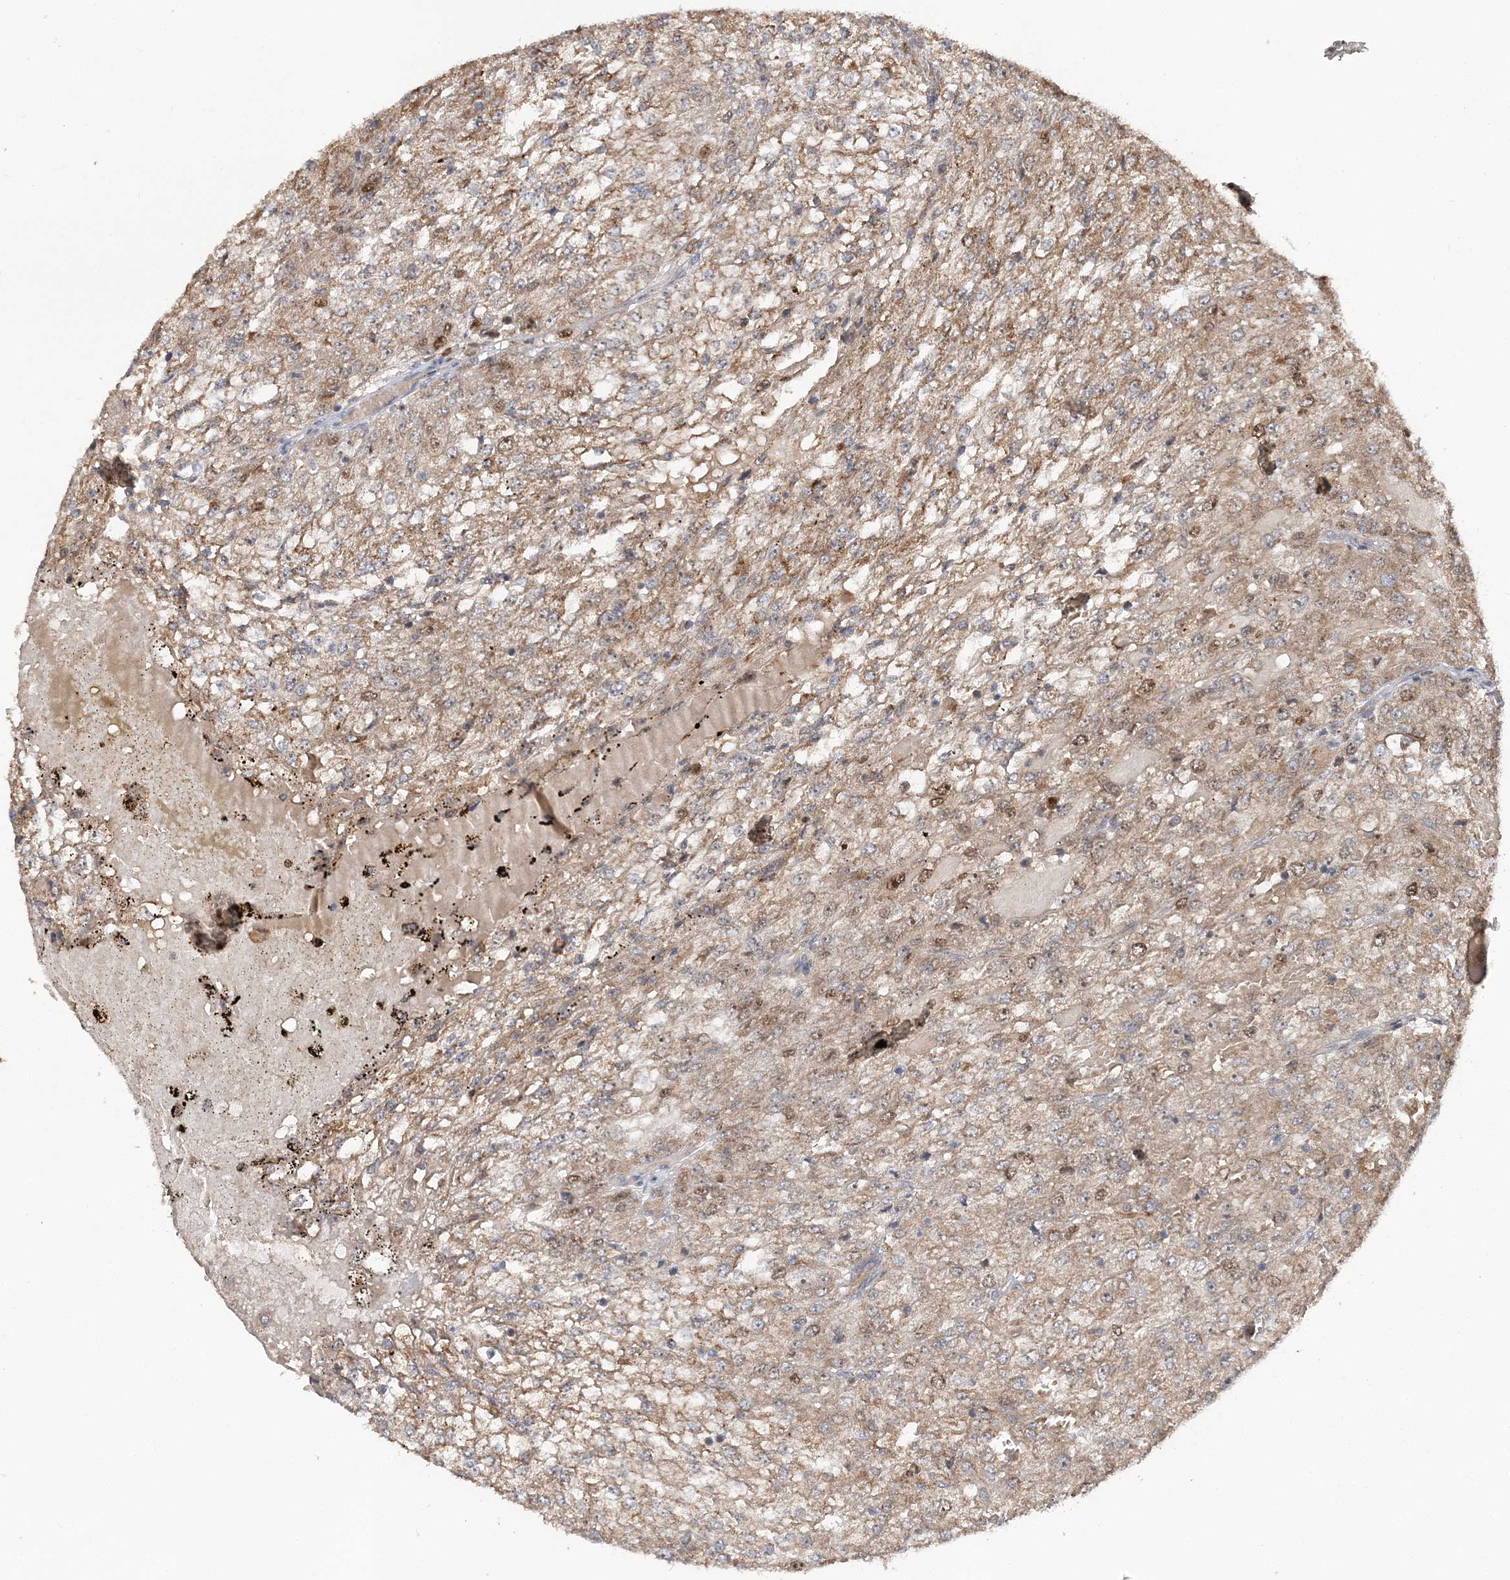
{"staining": {"intensity": "weak", "quantity": ">75%", "location": "cytoplasmic/membranous,nuclear"}, "tissue": "renal cancer", "cell_type": "Tumor cells", "image_type": "cancer", "snomed": [{"axis": "morphology", "description": "Adenocarcinoma, NOS"}, {"axis": "topography", "description": "Kidney"}], "caption": "Protein analysis of adenocarcinoma (renal) tissue displays weak cytoplasmic/membranous and nuclear staining in approximately >75% of tumor cells.", "gene": "KIF4A", "patient": {"sex": "female", "age": 54}}